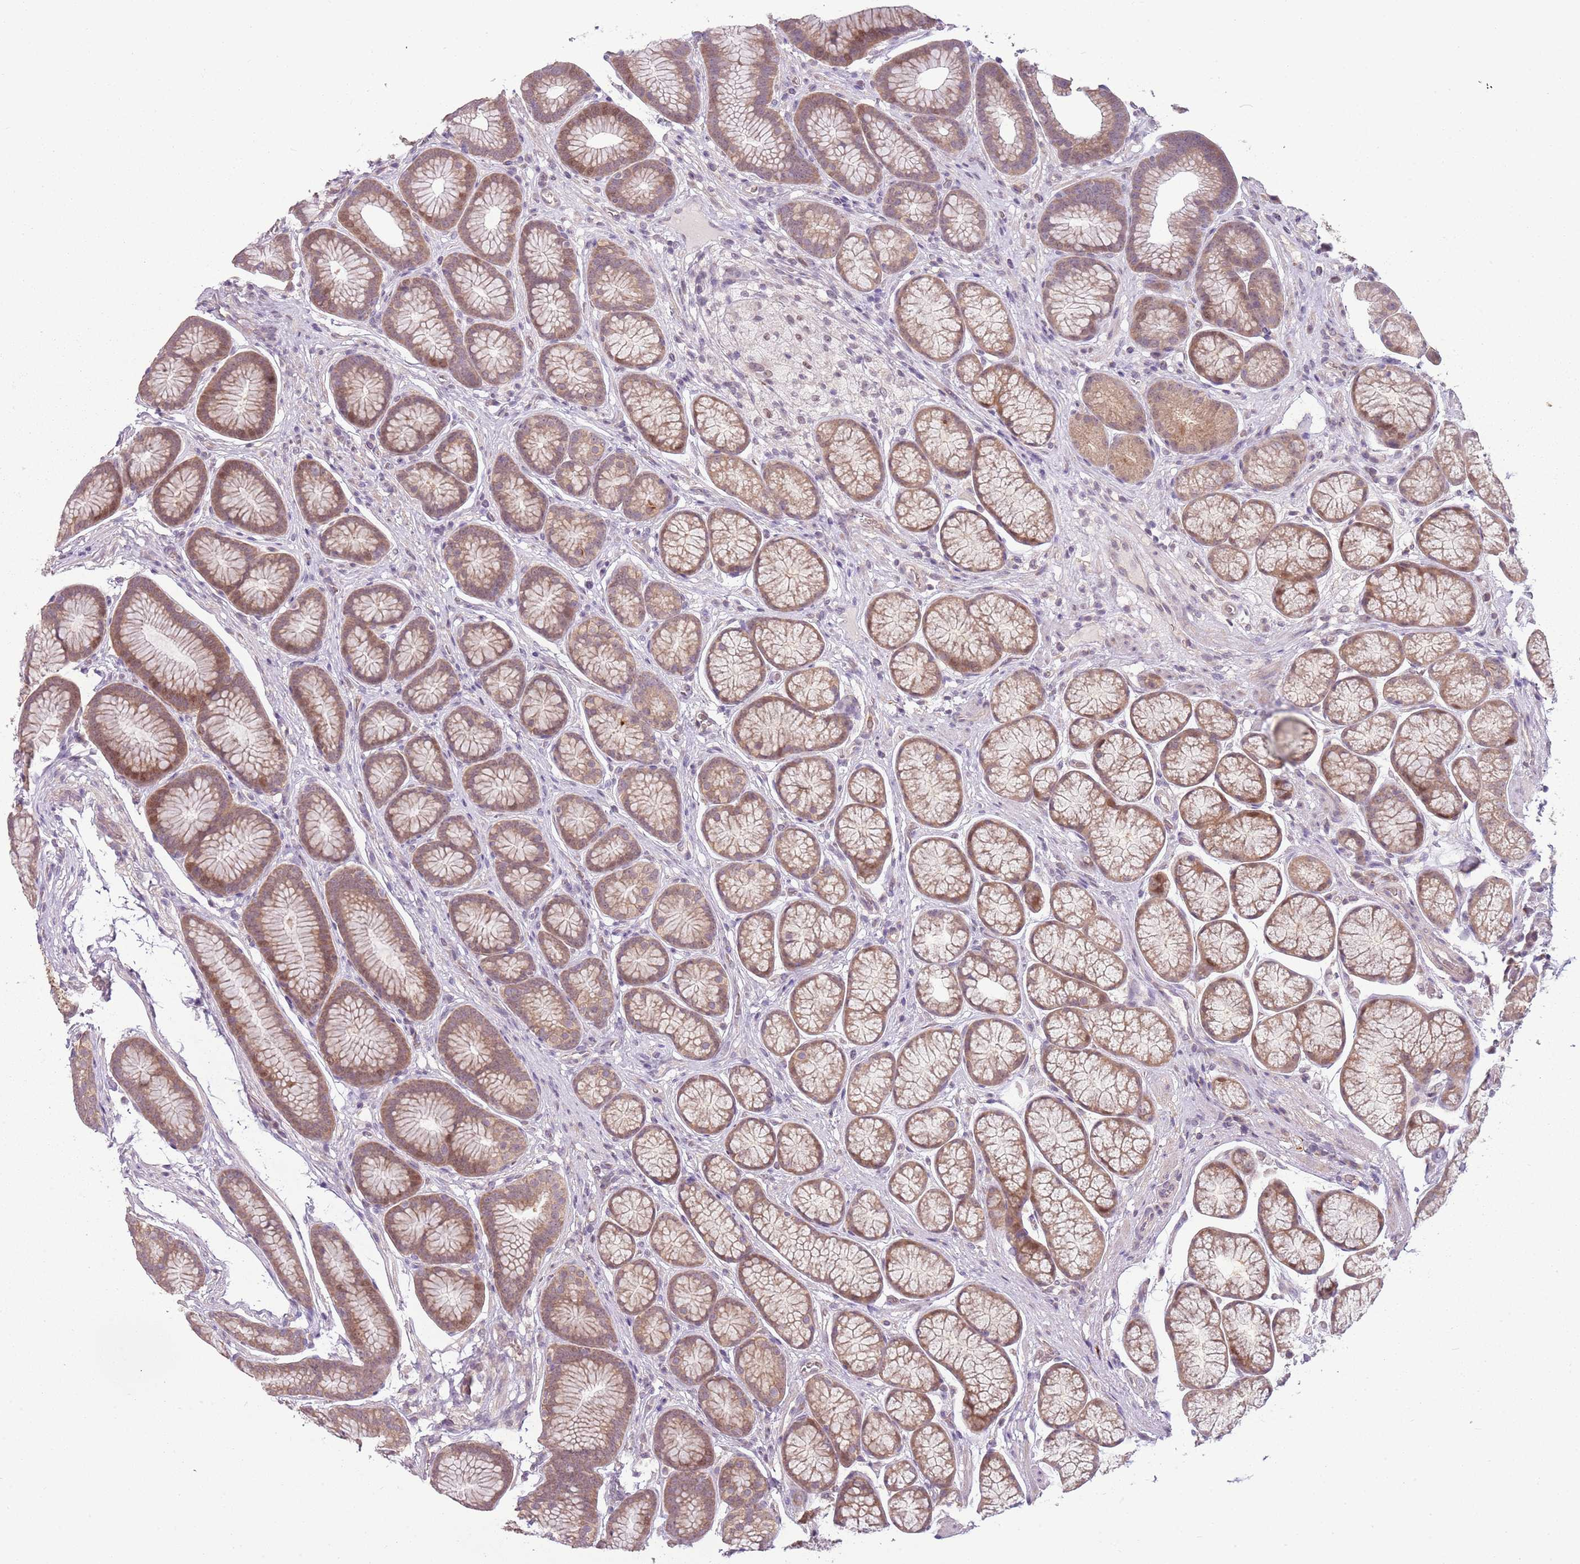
{"staining": {"intensity": "moderate", "quantity": ">75%", "location": "cytoplasmic/membranous"}, "tissue": "stomach", "cell_type": "Glandular cells", "image_type": "normal", "snomed": [{"axis": "morphology", "description": "Normal tissue, NOS"}, {"axis": "topography", "description": "Stomach"}], "caption": "This photomicrograph demonstrates immunohistochemistry staining of benign human stomach, with medium moderate cytoplasmic/membranous positivity in about >75% of glandular cells.", "gene": "TEKT4", "patient": {"sex": "male", "age": 42}}